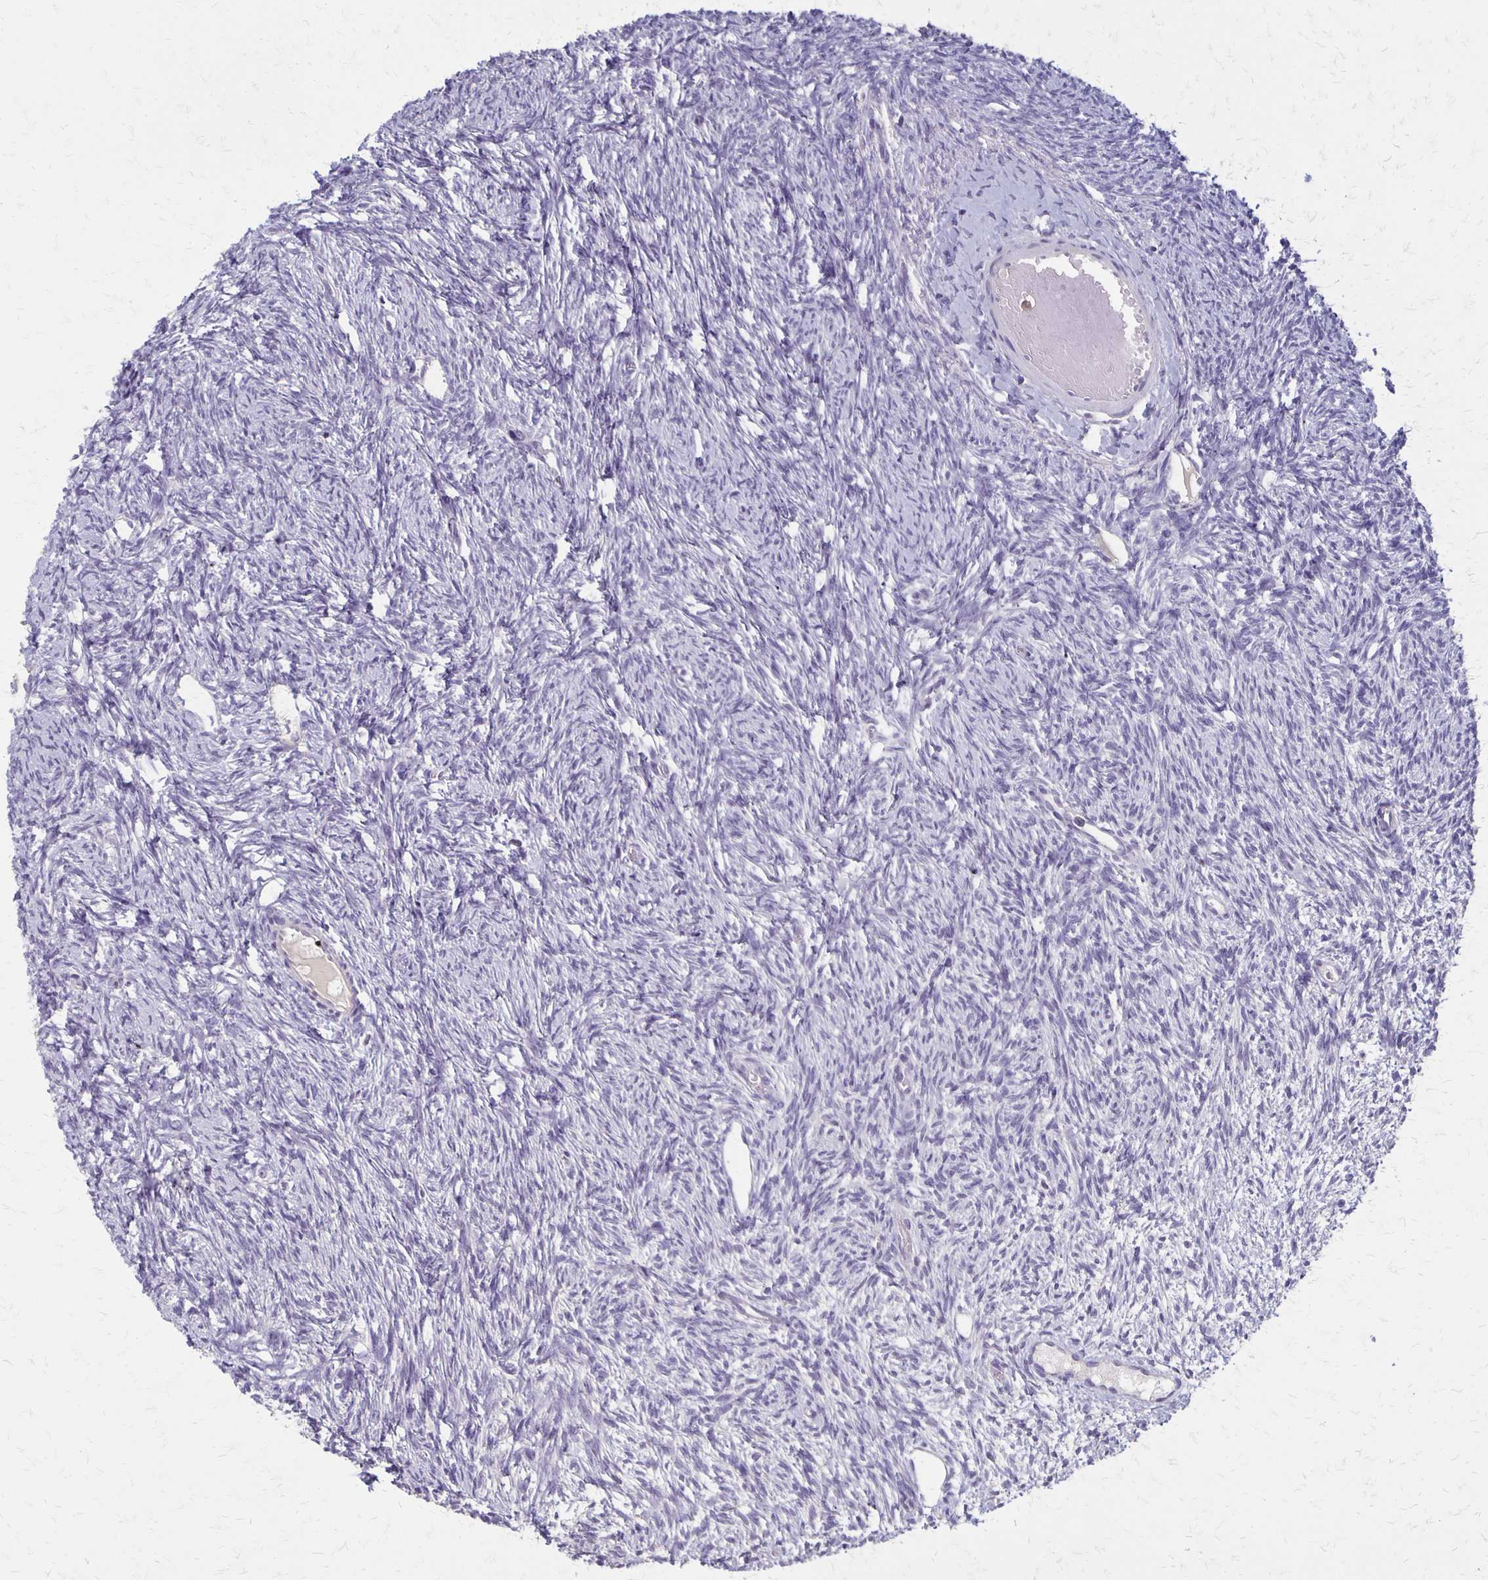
{"staining": {"intensity": "negative", "quantity": "none", "location": "none"}, "tissue": "ovary", "cell_type": "Ovarian stroma cells", "image_type": "normal", "snomed": [{"axis": "morphology", "description": "Normal tissue, NOS"}, {"axis": "topography", "description": "Ovary"}], "caption": "The micrograph reveals no significant expression in ovarian stroma cells of ovary.", "gene": "SEPTIN5", "patient": {"sex": "female", "age": 33}}